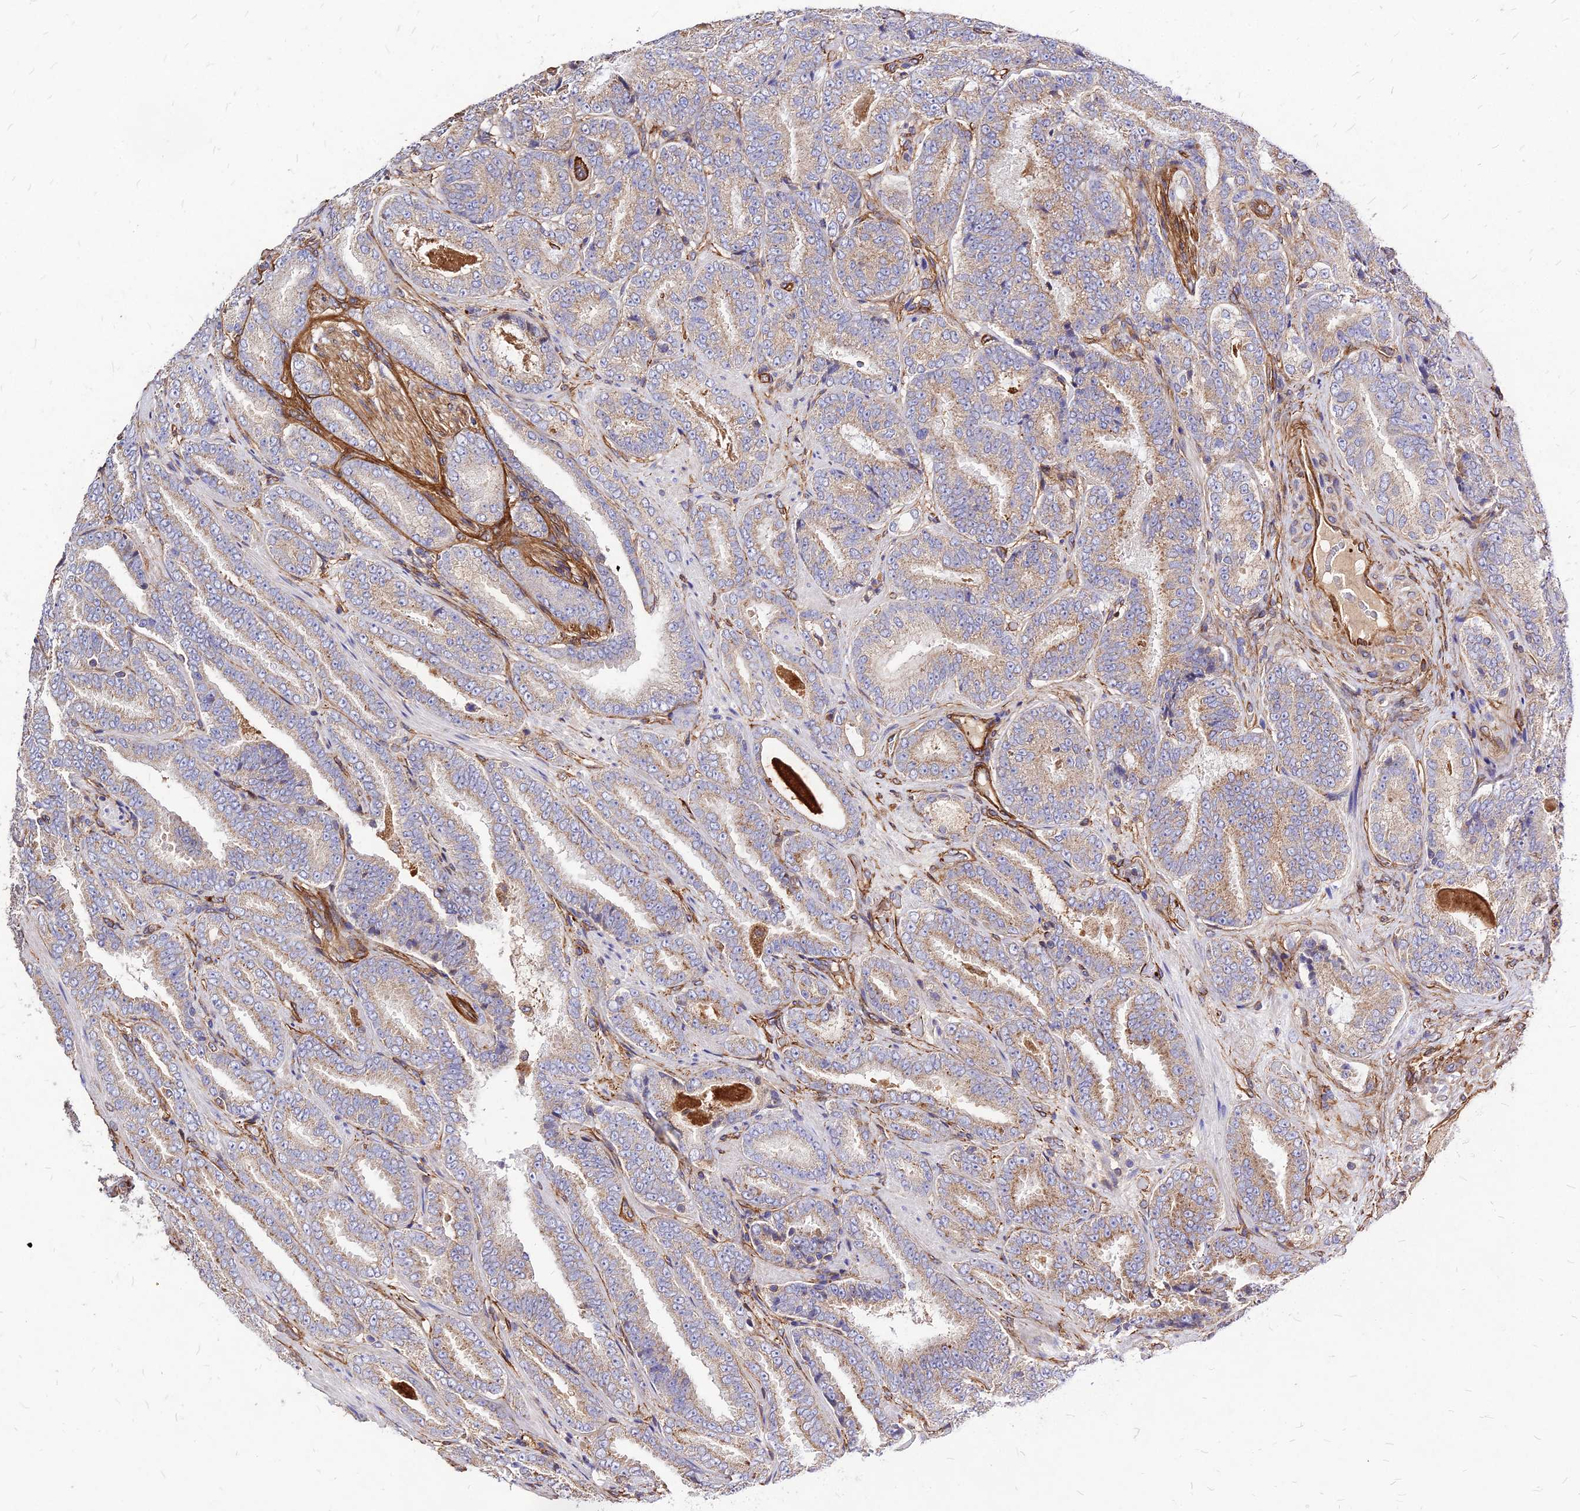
{"staining": {"intensity": "weak", "quantity": ">75%", "location": "cytoplasmic/membranous"}, "tissue": "prostate cancer", "cell_type": "Tumor cells", "image_type": "cancer", "snomed": [{"axis": "morphology", "description": "Adenocarcinoma, High grade"}, {"axis": "topography", "description": "Prostate"}], "caption": "Human prostate high-grade adenocarcinoma stained for a protein (brown) demonstrates weak cytoplasmic/membranous positive staining in about >75% of tumor cells.", "gene": "EFCC1", "patient": {"sex": "male", "age": 72}}